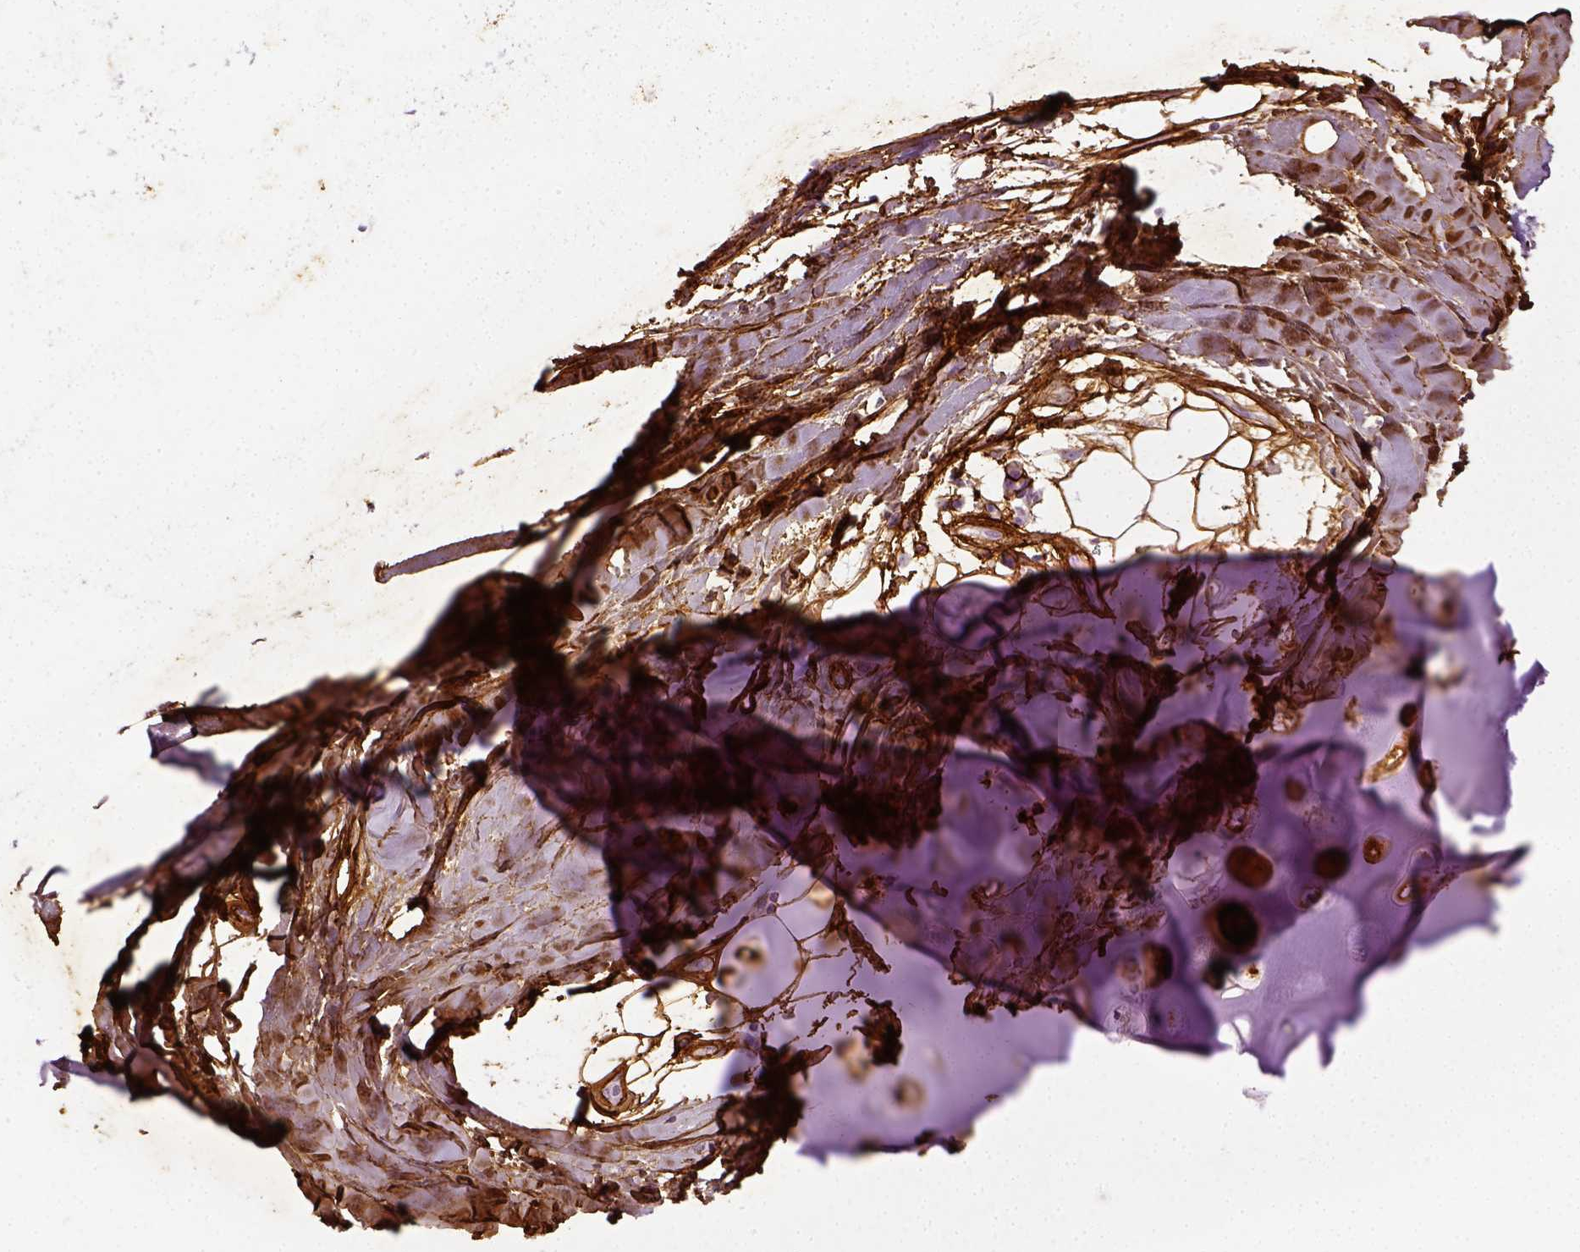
{"staining": {"intensity": "strong", "quantity": ">75%", "location": "cytoplasmic/membranous"}, "tissue": "adipose tissue", "cell_type": "Adipocytes", "image_type": "normal", "snomed": [{"axis": "morphology", "description": "Normal tissue, NOS"}, {"axis": "morphology", "description": "Squamous cell carcinoma, NOS"}, {"axis": "topography", "description": "Cartilage tissue"}, {"axis": "topography", "description": "Bronchus"}, {"axis": "topography", "description": "Lung"}], "caption": "Adipose tissue stained with DAB (3,3'-diaminobenzidine) immunohistochemistry (IHC) reveals high levels of strong cytoplasmic/membranous staining in about >75% of adipocytes. Using DAB (3,3'-diaminobenzidine) (brown) and hematoxylin (blue) stains, captured at high magnification using brightfield microscopy.", "gene": "COL6A2", "patient": {"sex": "male", "age": 66}}